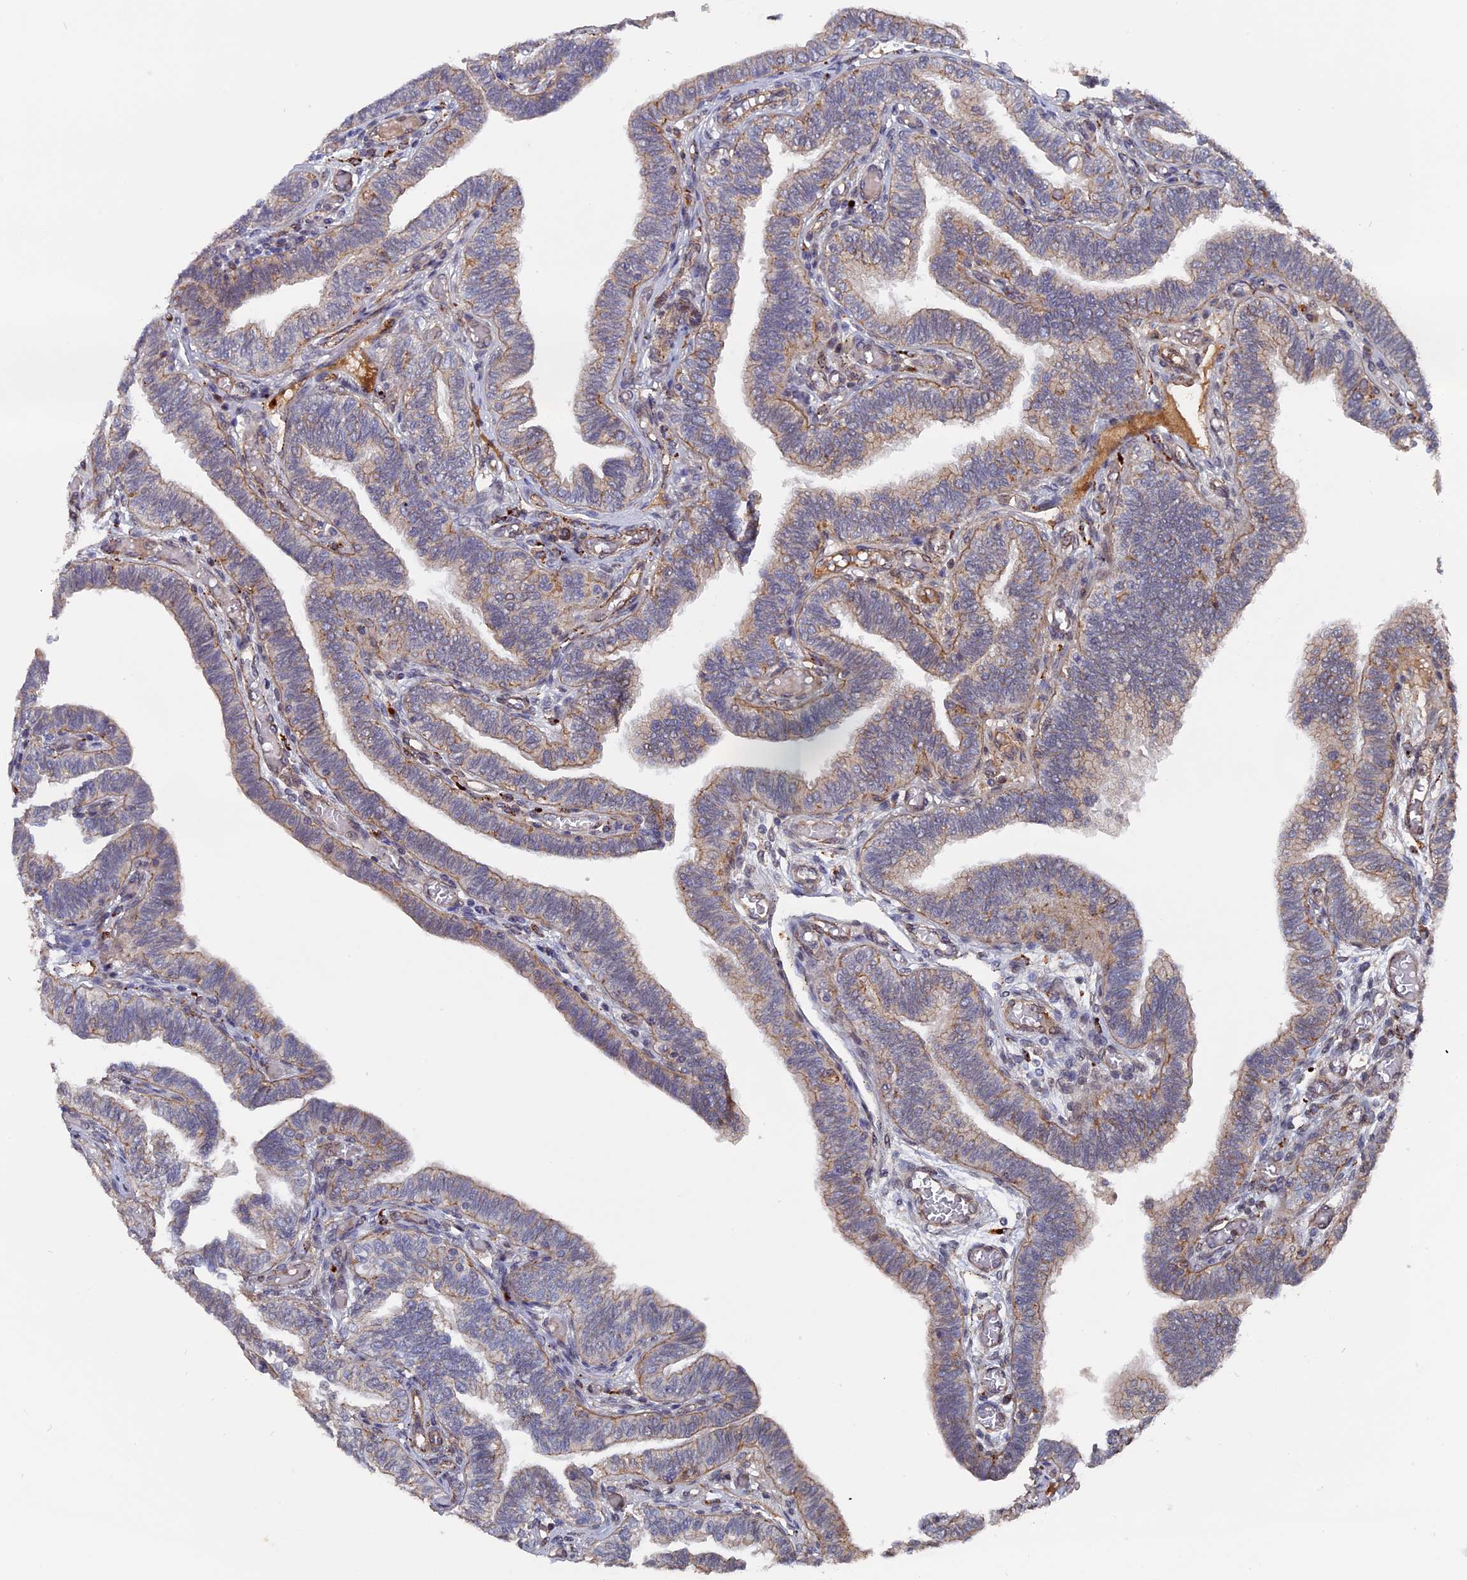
{"staining": {"intensity": "moderate", "quantity": "25%-75%", "location": "cytoplasmic/membranous,nuclear"}, "tissue": "fallopian tube", "cell_type": "Glandular cells", "image_type": "normal", "snomed": [{"axis": "morphology", "description": "Normal tissue, NOS"}, {"axis": "topography", "description": "Fallopian tube"}], "caption": "Protein expression analysis of unremarkable human fallopian tube reveals moderate cytoplasmic/membranous,nuclear staining in approximately 25%-75% of glandular cells.", "gene": "NOSIP", "patient": {"sex": "female", "age": 39}}